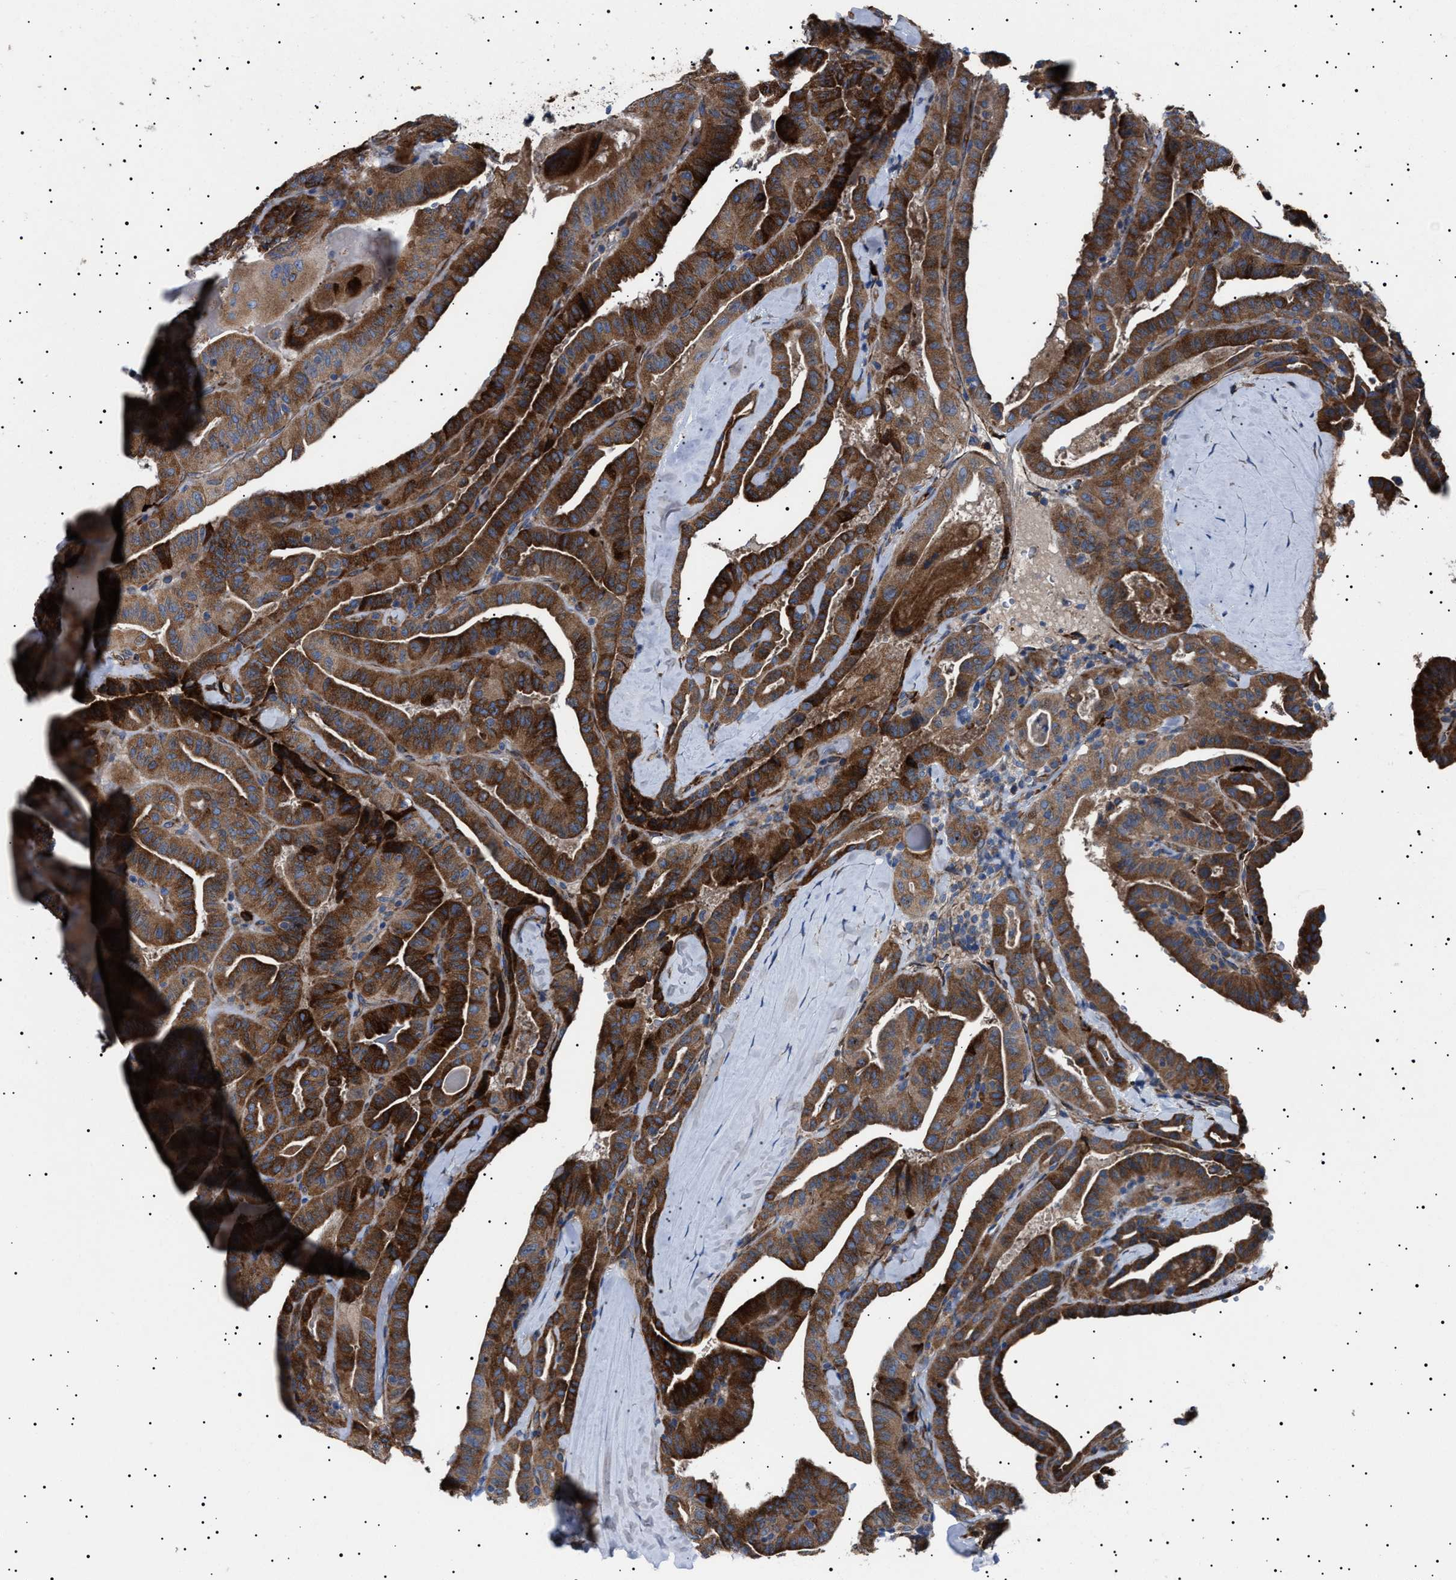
{"staining": {"intensity": "strong", "quantity": ">75%", "location": "cytoplasmic/membranous"}, "tissue": "thyroid cancer", "cell_type": "Tumor cells", "image_type": "cancer", "snomed": [{"axis": "morphology", "description": "Papillary adenocarcinoma, NOS"}, {"axis": "topography", "description": "Thyroid gland"}], "caption": "Strong cytoplasmic/membranous staining is identified in approximately >75% of tumor cells in papillary adenocarcinoma (thyroid).", "gene": "TOP1MT", "patient": {"sex": "male", "age": 77}}